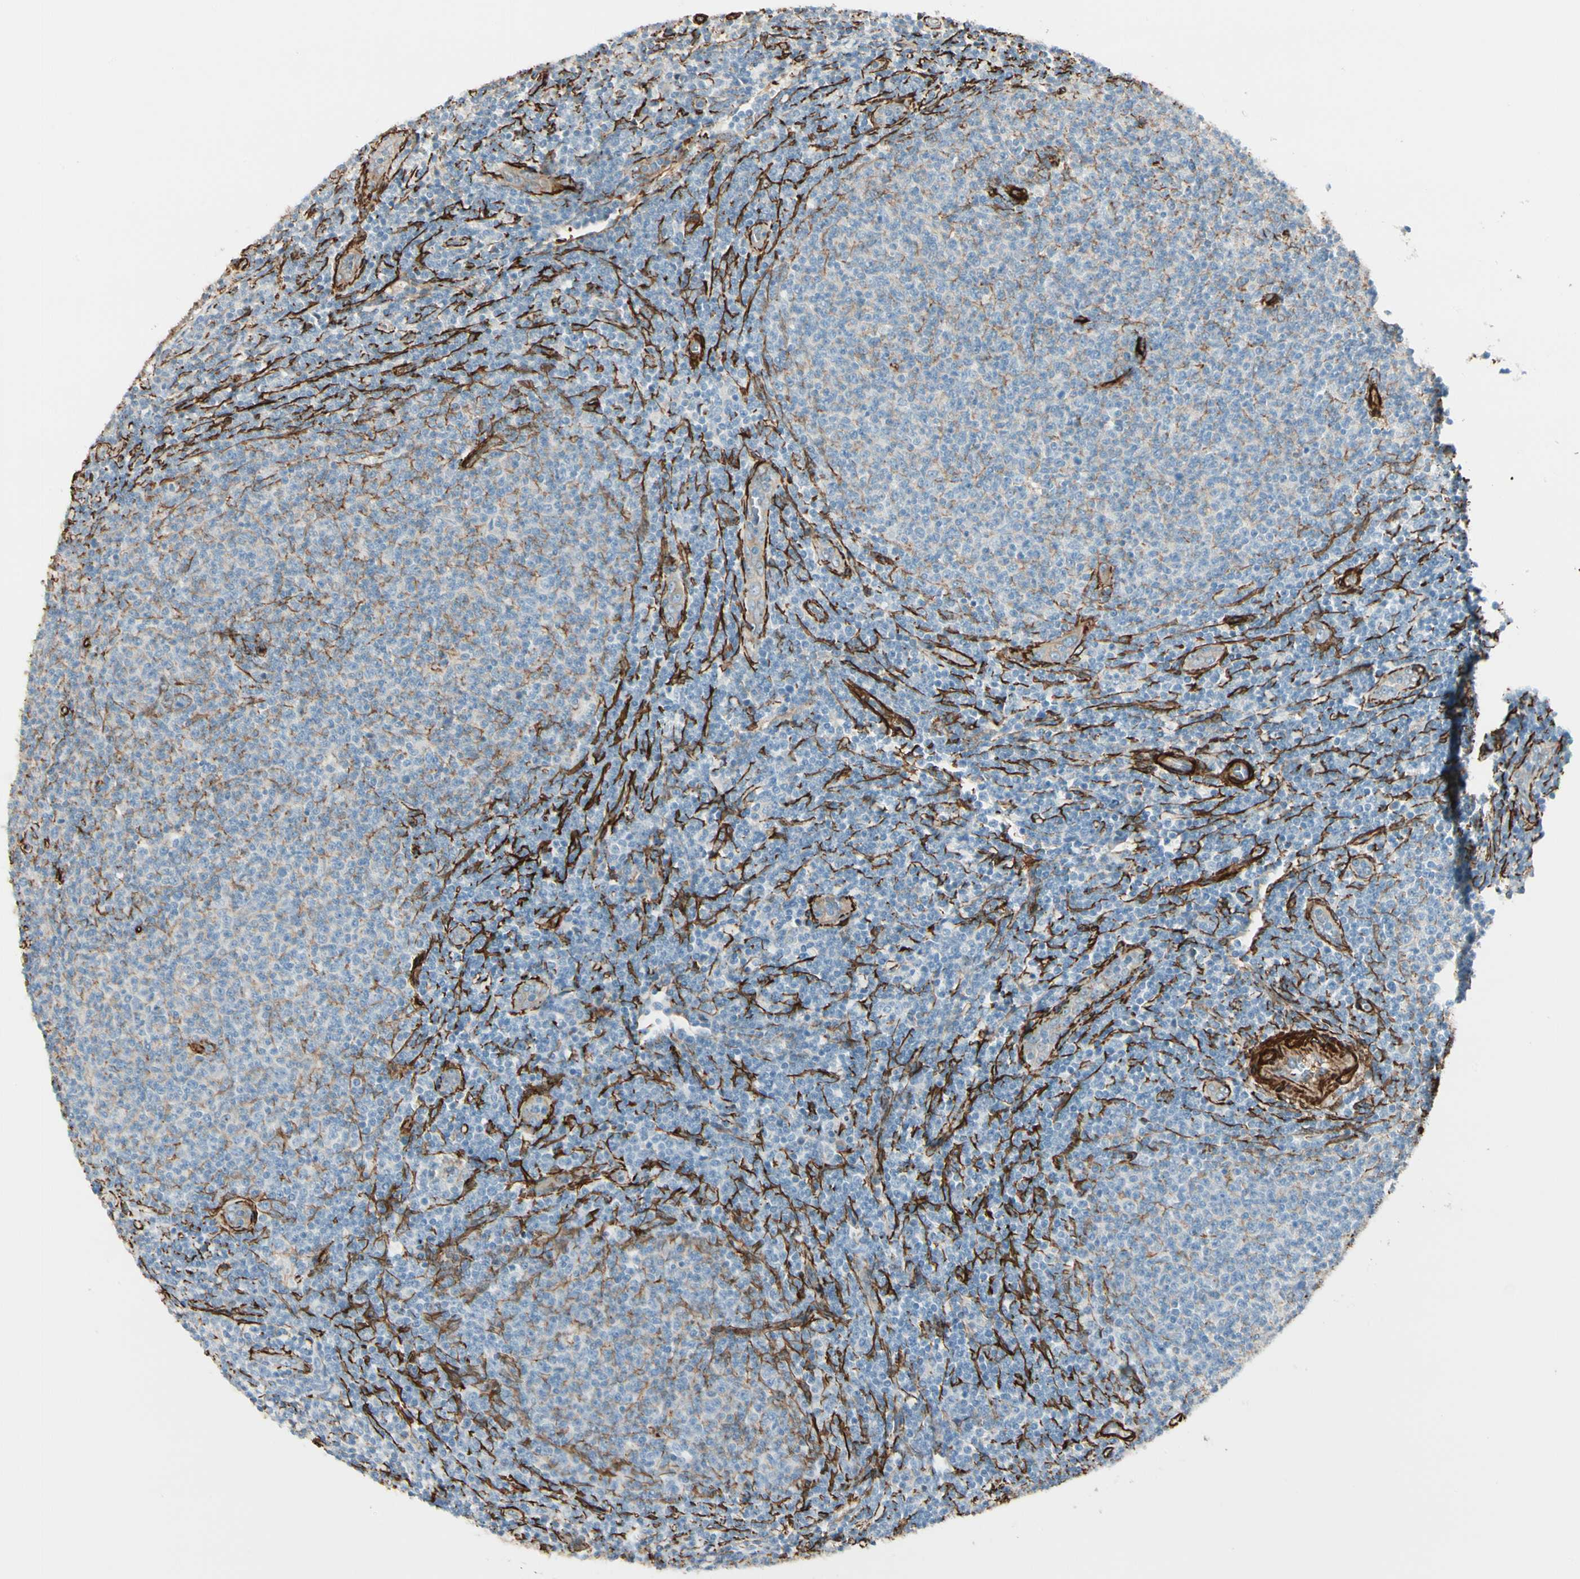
{"staining": {"intensity": "negative", "quantity": "none", "location": "none"}, "tissue": "lymphoma", "cell_type": "Tumor cells", "image_type": "cancer", "snomed": [{"axis": "morphology", "description": "Malignant lymphoma, non-Hodgkin's type, Low grade"}, {"axis": "topography", "description": "Lymph node"}], "caption": "This is an IHC histopathology image of lymphoma. There is no expression in tumor cells.", "gene": "CALD1", "patient": {"sex": "male", "age": 66}}